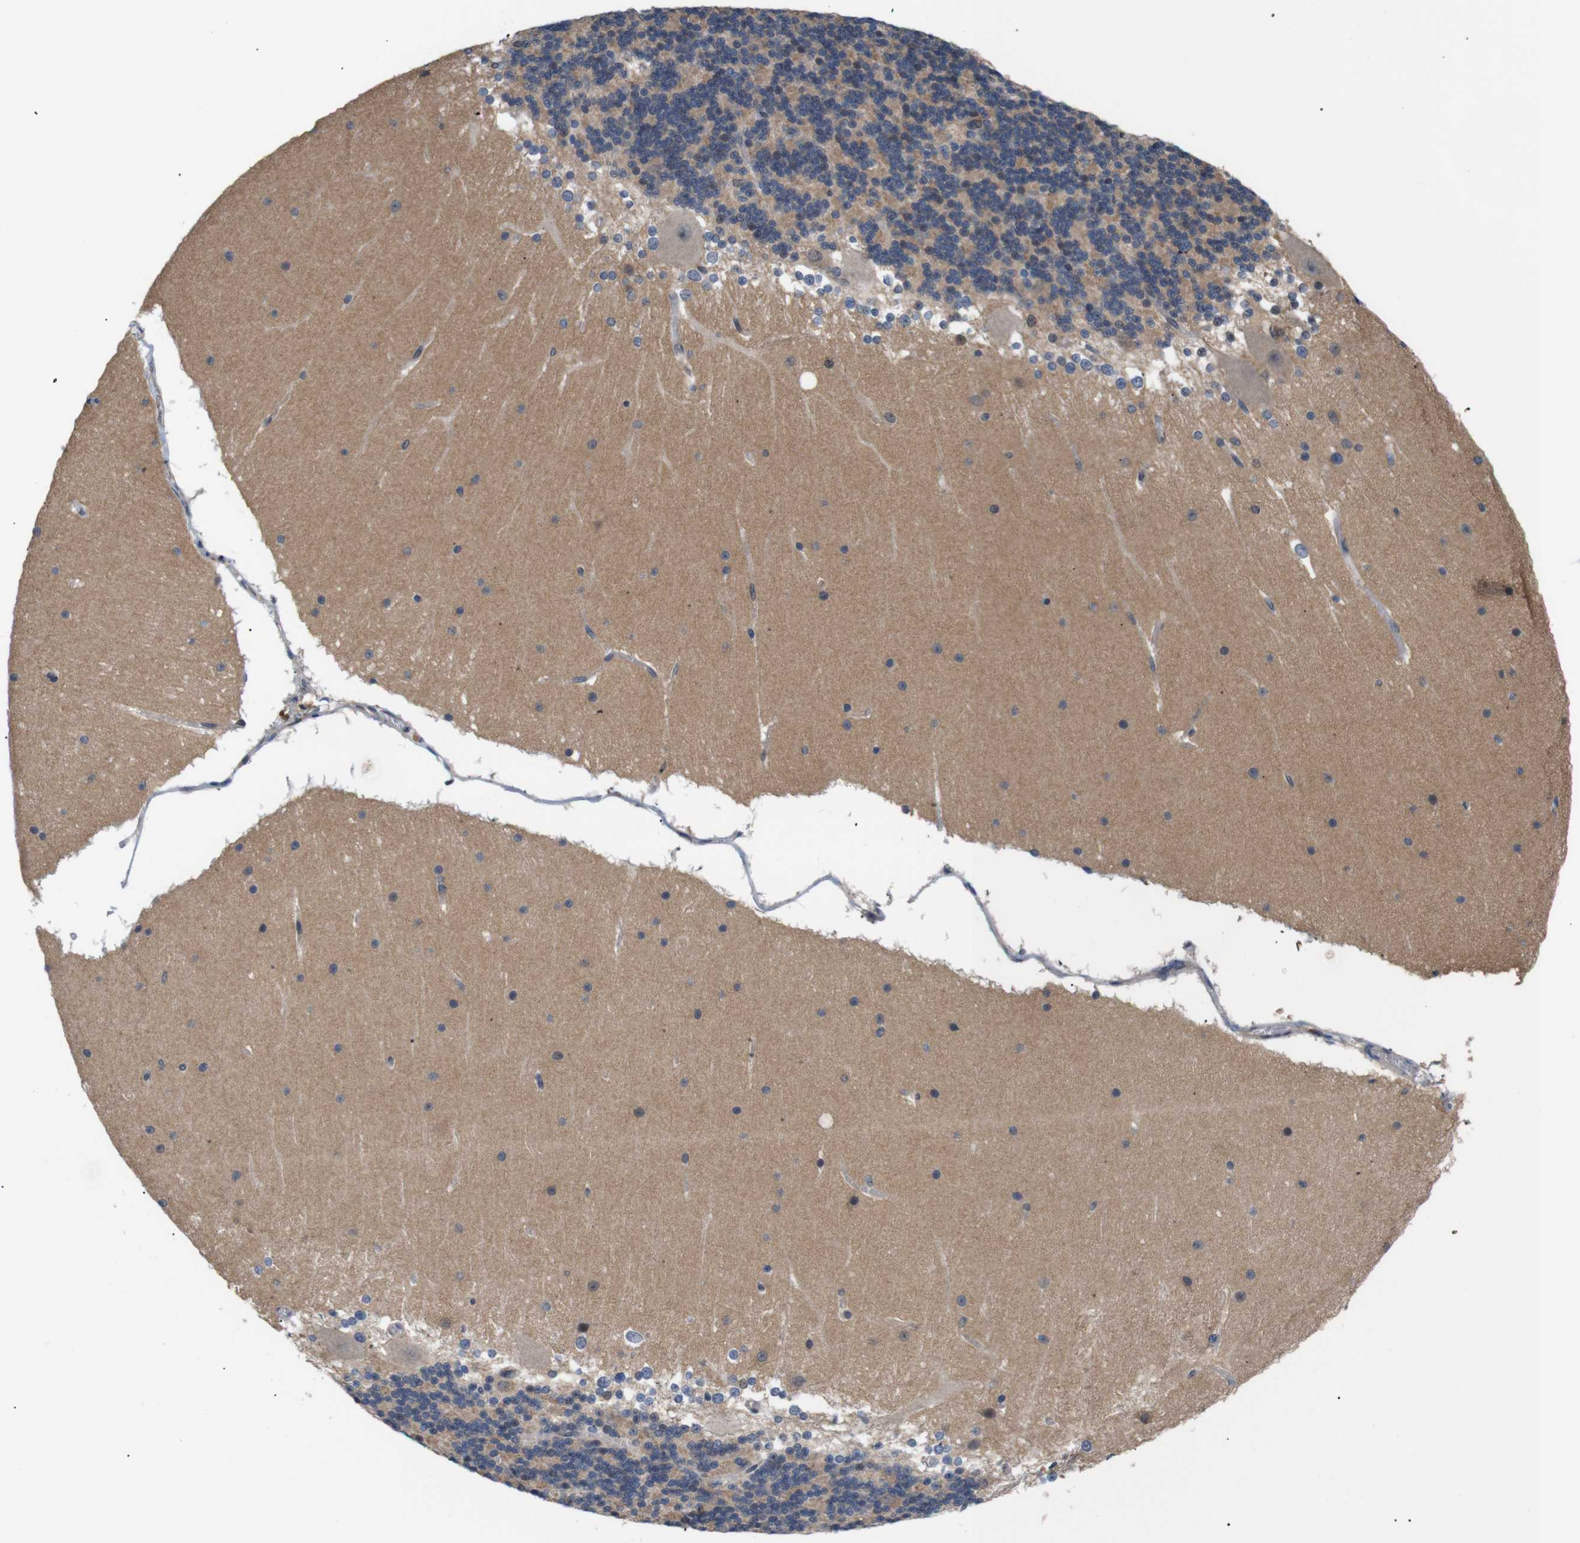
{"staining": {"intensity": "weak", "quantity": "25%-75%", "location": "cytoplasmic/membranous,nuclear"}, "tissue": "cerebellum", "cell_type": "Cells in granular layer", "image_type": "normal", "snomed": [{"axis": "morphology", "description": "Normal tissue, NOS"}, {"axis": "topography", "description": "Cerebellum"}], "caption": "Unremarkable cerebellum was stained to show a protein in brown. There is low levels of weak cytoplasmic/membranous,nuclear staining in approximately 25%-75% of cells in granular layer.", "gene": "BRWD3", "patient": {"sex": "female", "age": 19}}